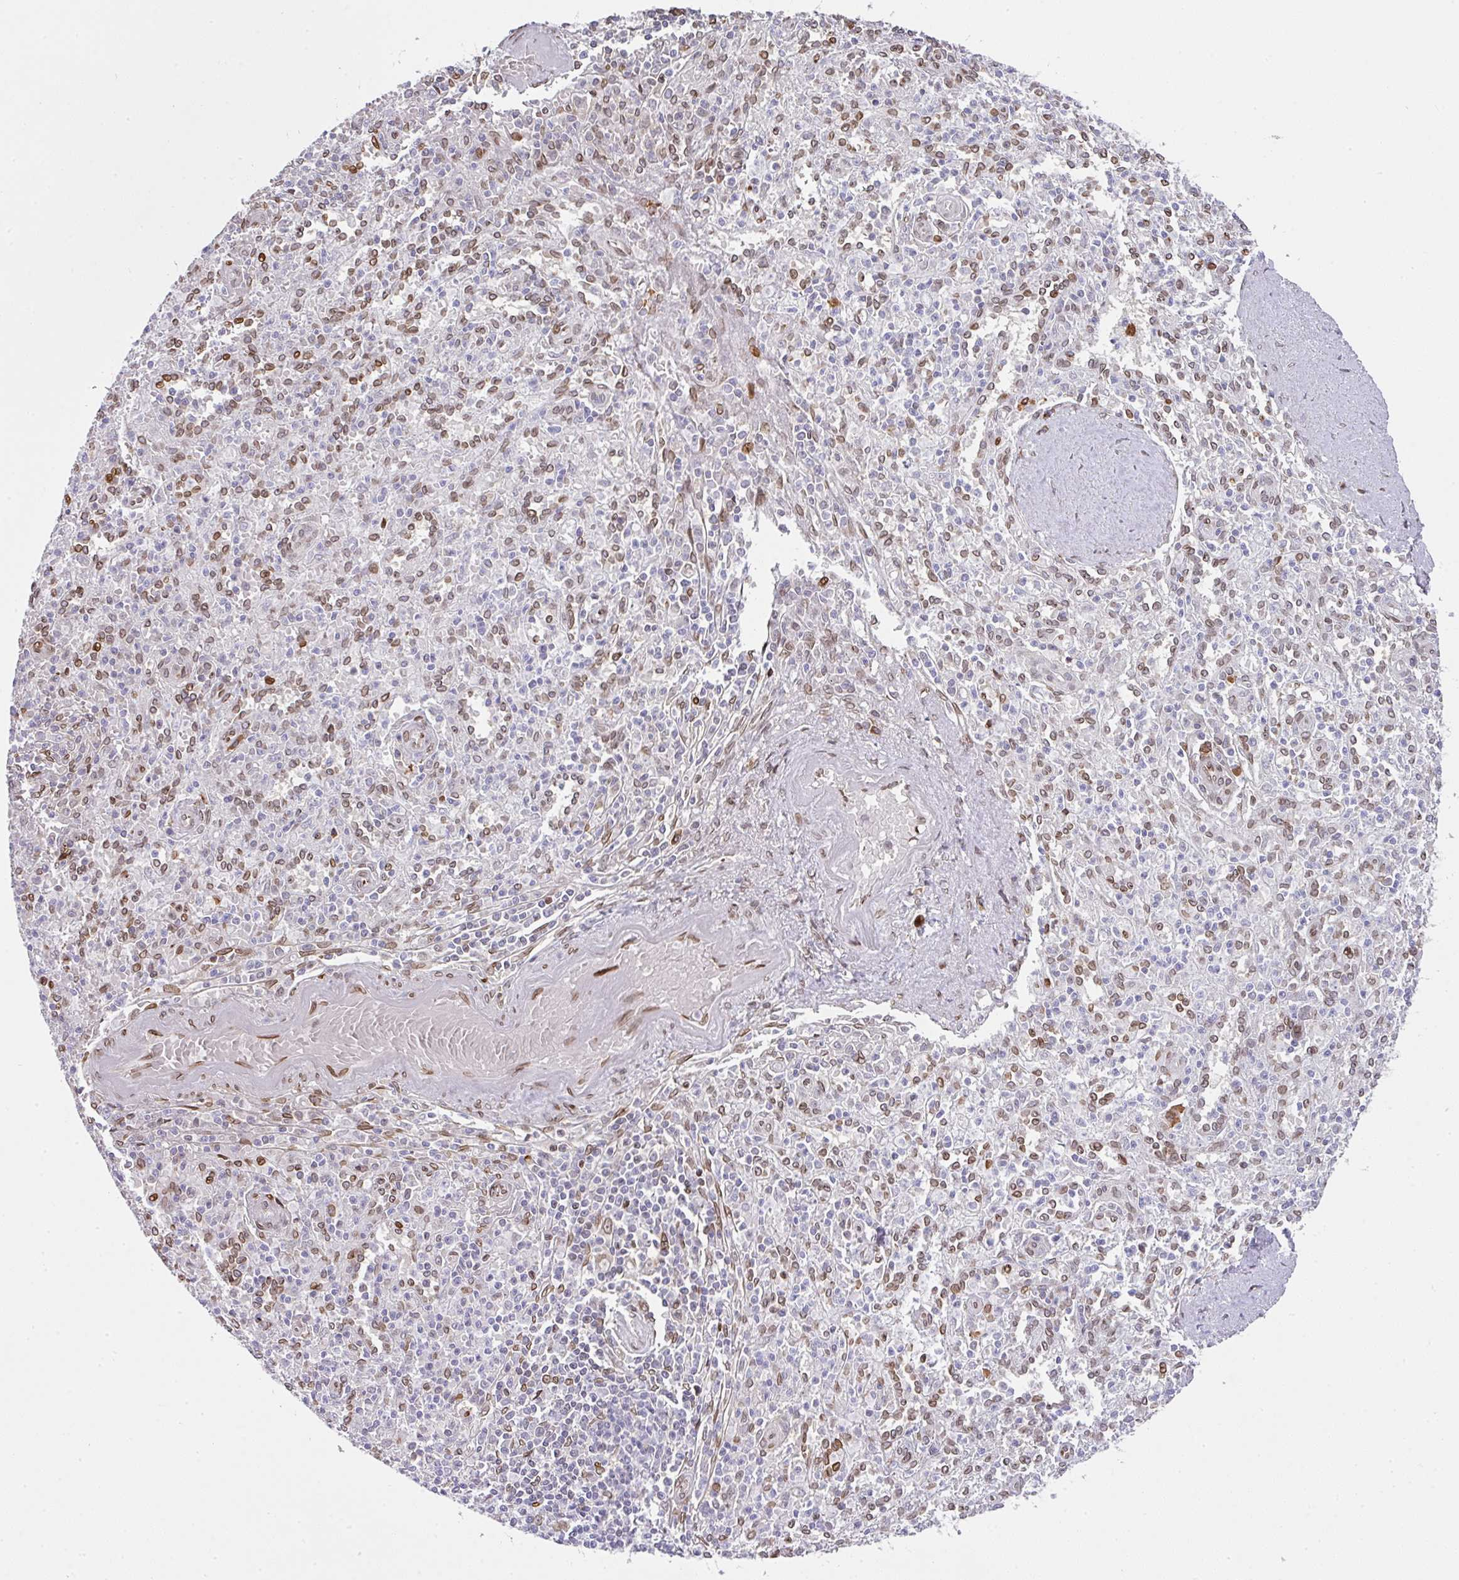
{"staining": {"intensity": "weak", "quantity": "<25%", "location": "nuclear"}, "tissue": "spleen", "cell_type": "Cells in red pulp", "image_type": "normal", "snomed": [{"axis": "morphology", "description": "Normal tissue, NOS"}, {"axis": "topography", "description": "Spleen"}], "caption": "A high-resolution micrograph shows IHC staining of benign spleen, which shows no significant positivity in cells in red pulp. (Immunohistochemistry, brightfield microscopy, high magnification).", "gene": "PLK1", "patient": {"sex": "female", "age": 70}}